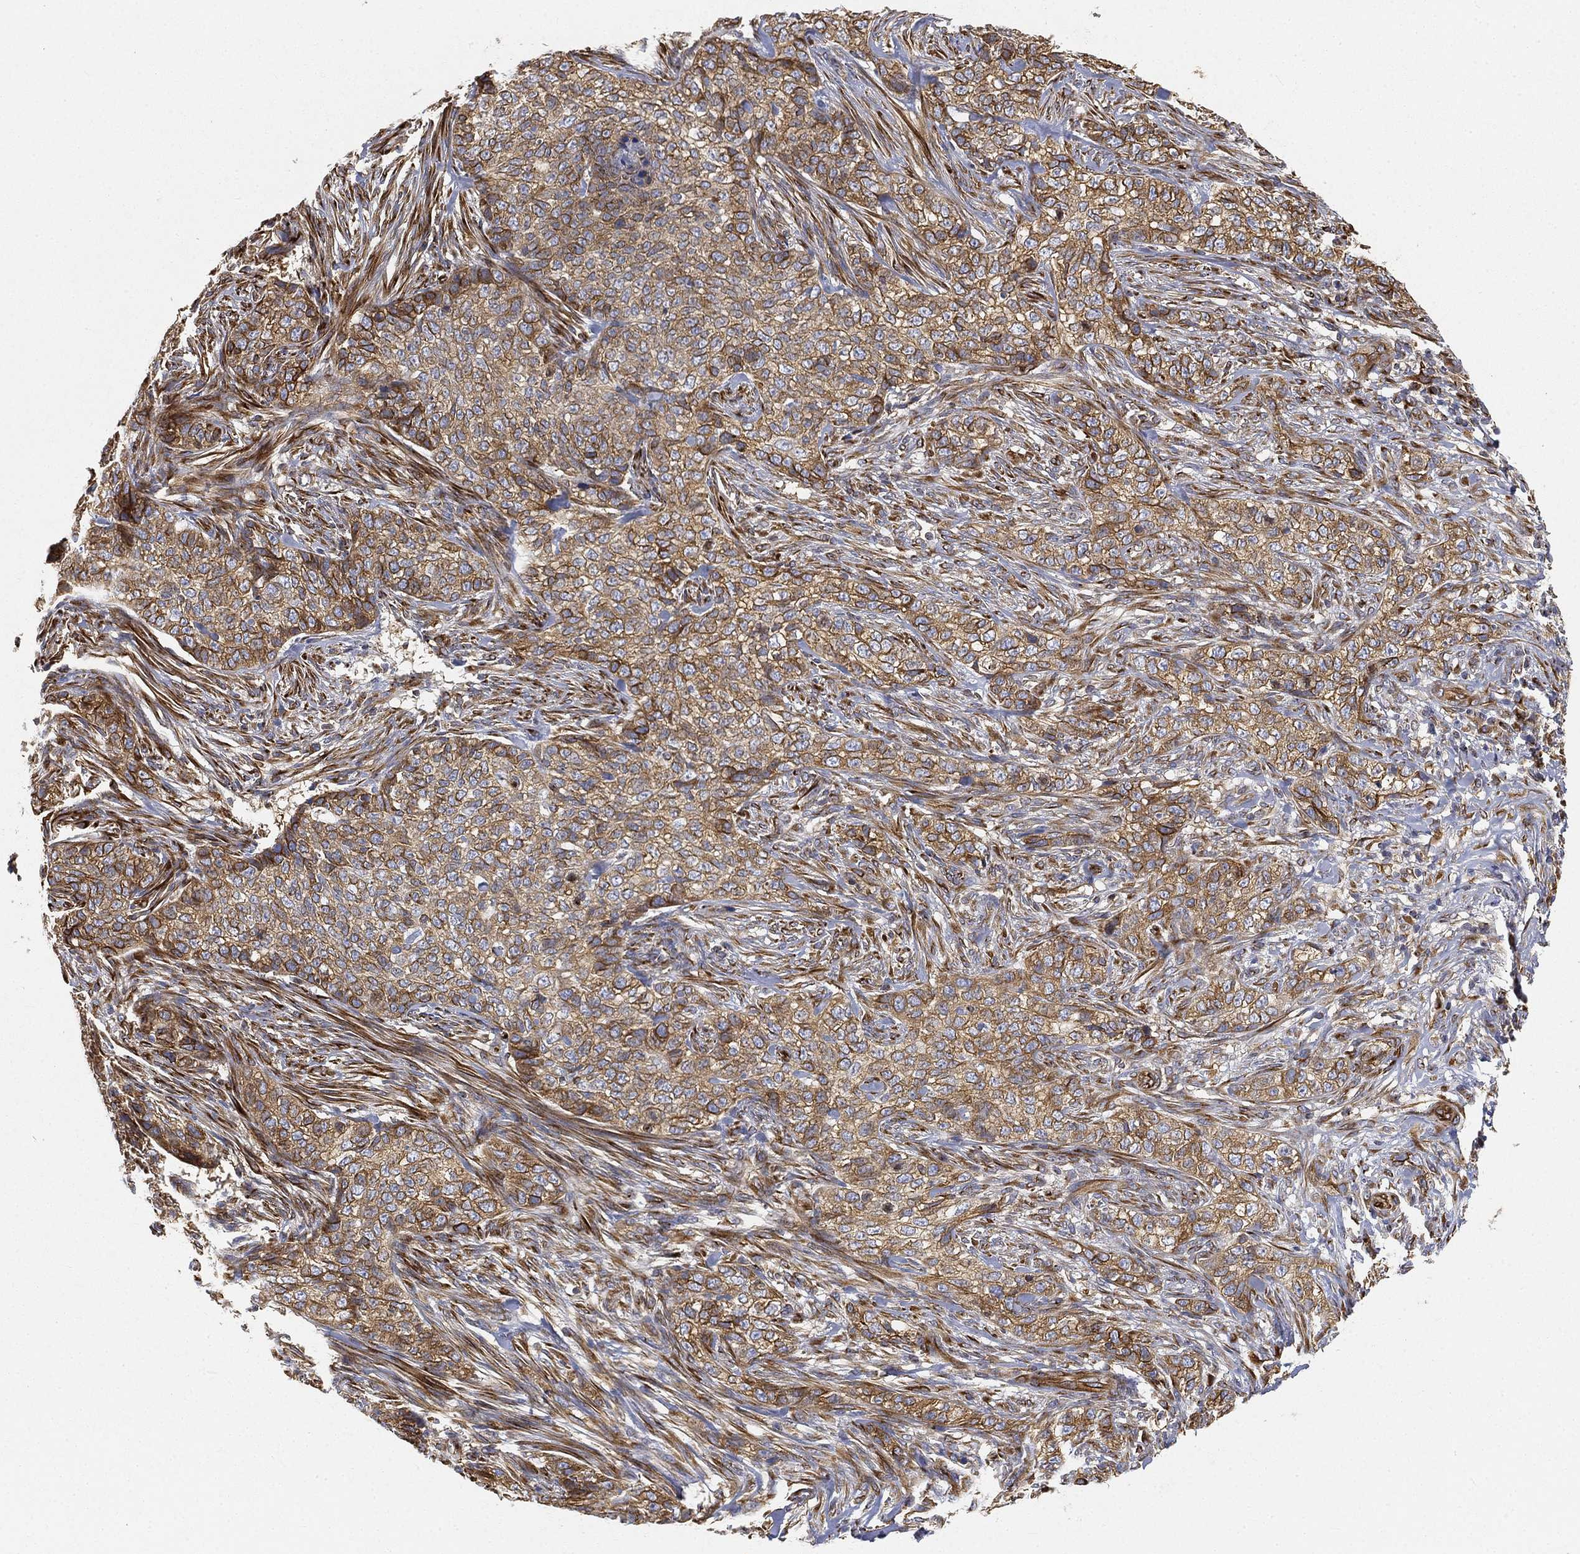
{"staining": {"intensity": "strong", "quantity": "25%-75%", "location": "cytoplasmic/membranous"}, "tissue": "skin cancer", "cell_type": "Tumor cells", "image_type": "cancer", "snomed": [{"axis": "morphology", "description": "Basal cell carcinoma"}, {"axis": "topography", "description": "Skin"}], "caption": "A micrograph showing strong cytoplasmic/membranous staining in approximately 25%-75% of tumor cells in skin basal cell carcinoma, as visualized by brown immunohistochemical staining.", "gene": "TMEM25", "patient": {"sex": "female", "age": 69}}